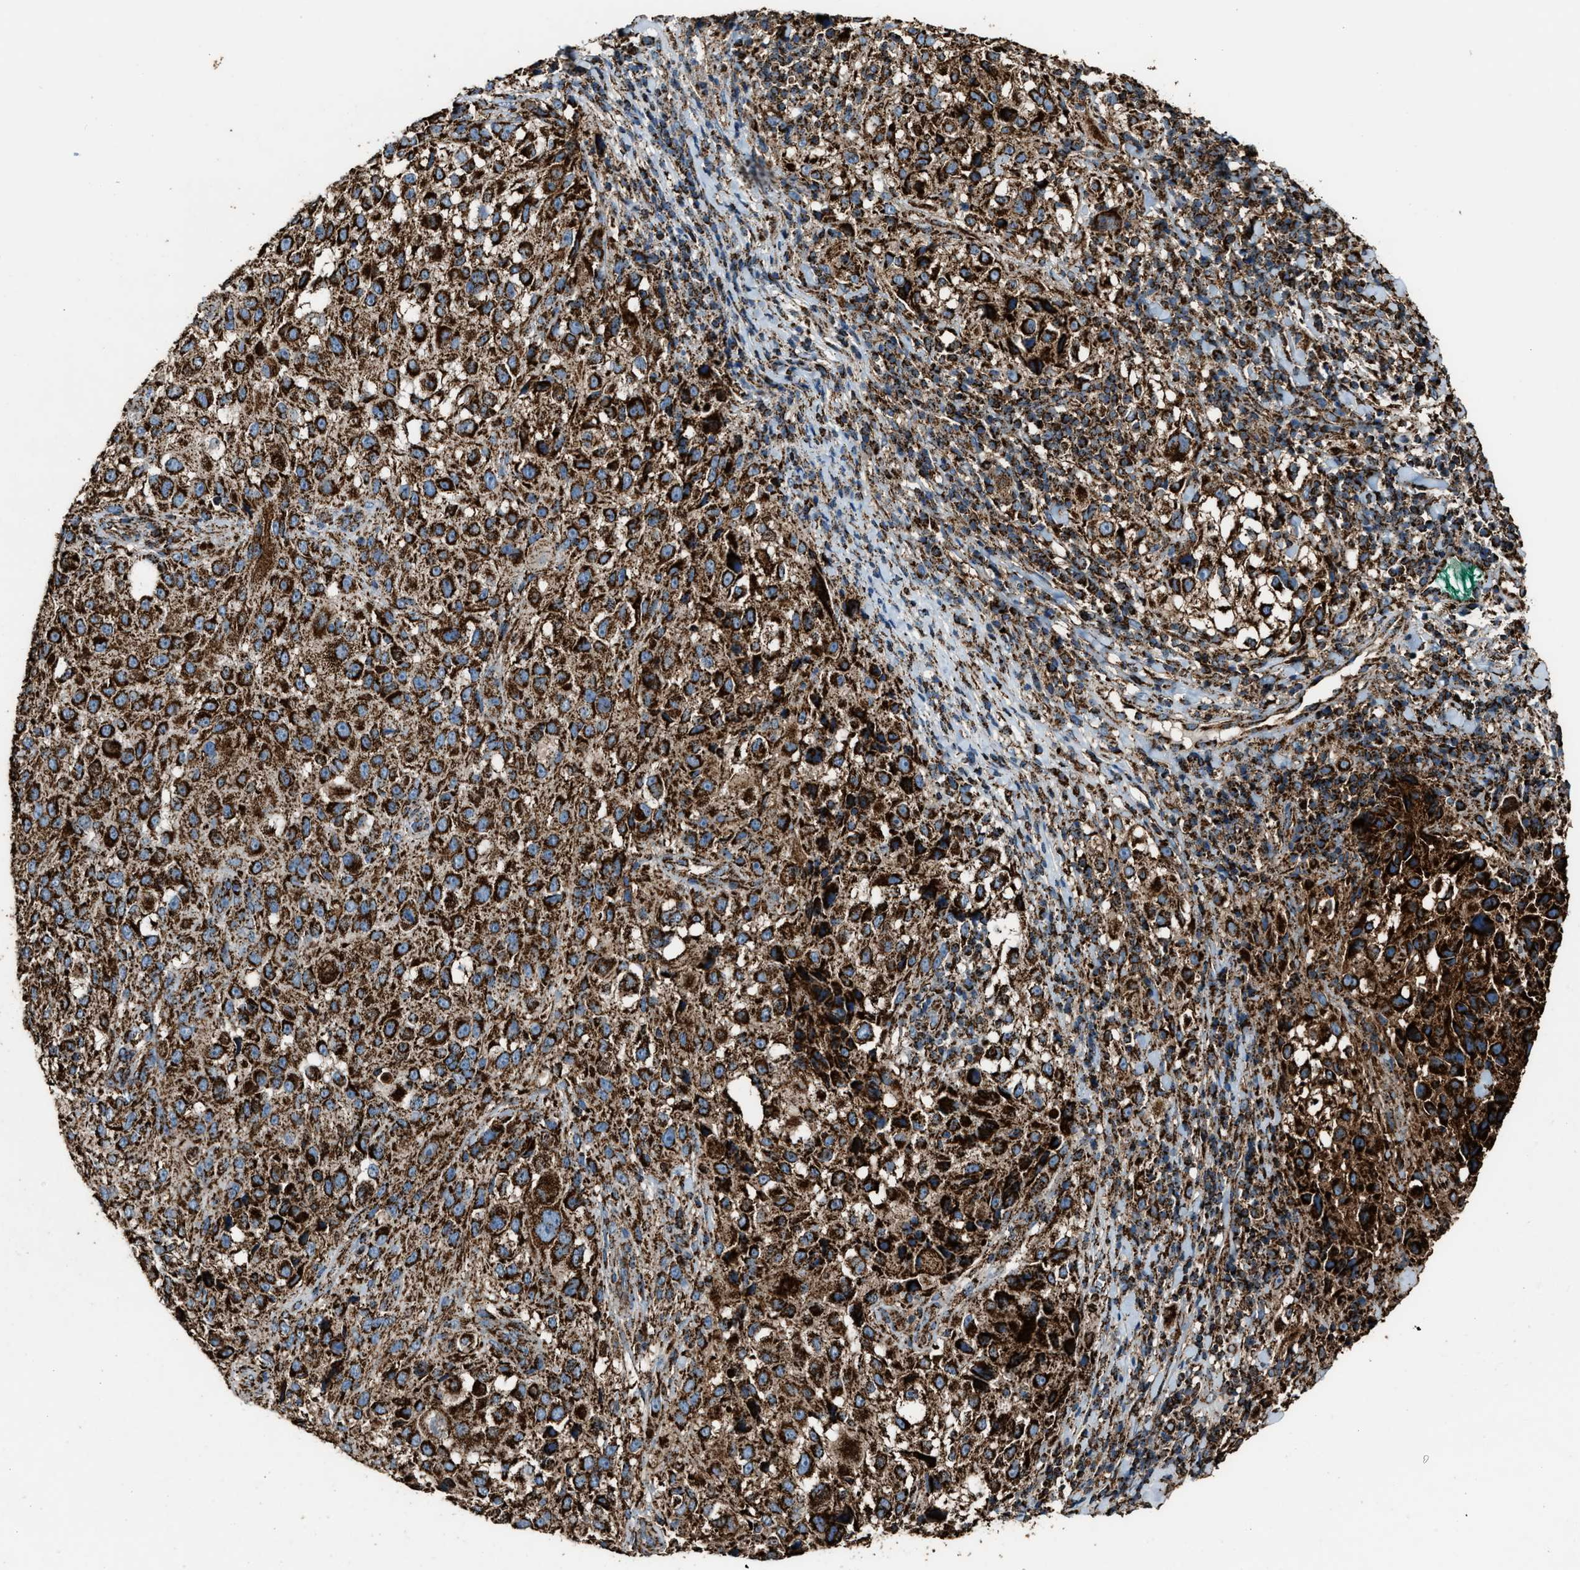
{"staining": {"intensity": "strong", "quantity": ">75%", "location": "cytoplasmic/membranous"}, "tissue": "melanoma", "cell_type": "Tumor cells", "image_type": "cancer", "snomed": [{"axis": "morphology", "description": "Necrosis, NOS"}, {"axis": "morphology", "description": "Malignant melanoma, NOS"}, {"axis": "topography", "description": "Skin"}], "caption": "Human malignant melanoma stained for a protein (brown) displays strong cytoplasmic/membranous positive expression in approximately >75% of tumor cells.", "gene": "MDH2", "patient": {"sex": "female", "age": 87}}